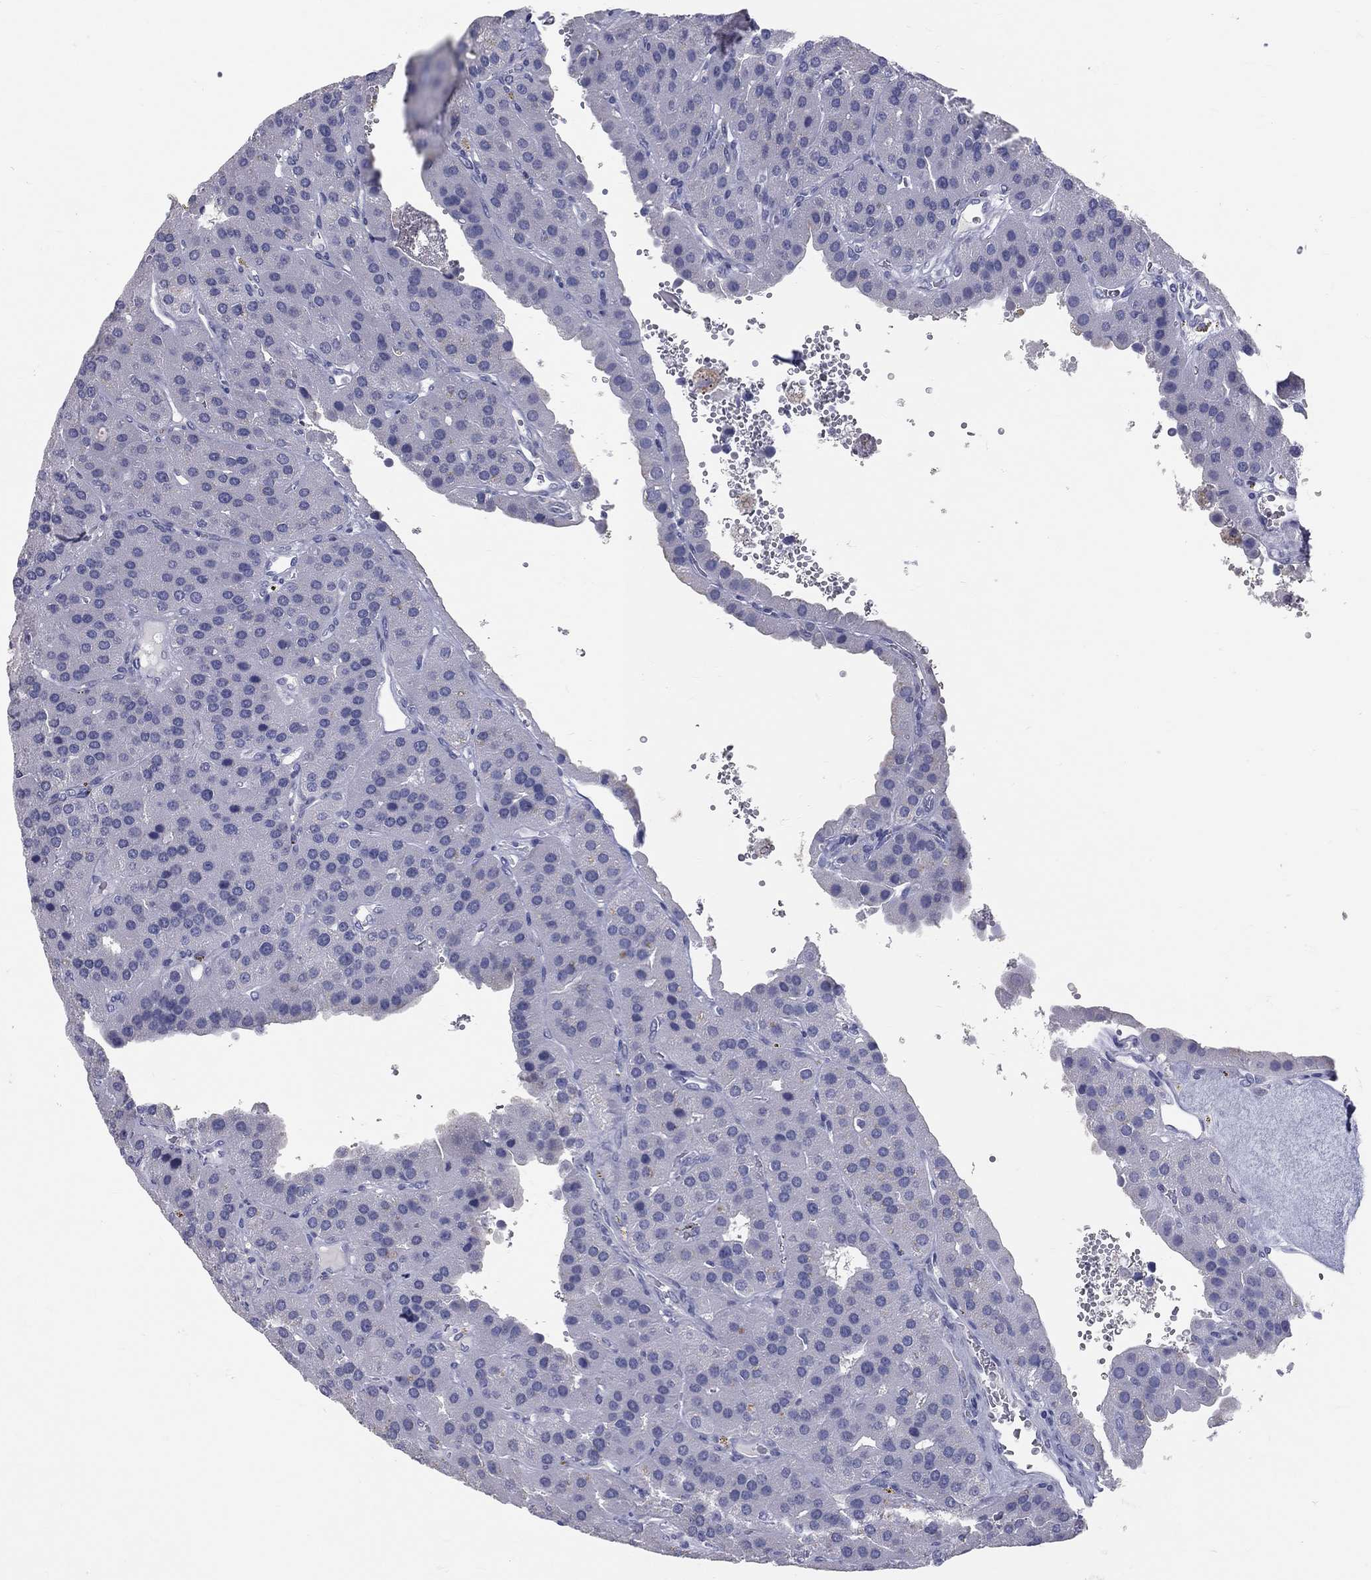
{"staining": {"intensity": "negative", "quantity": "none", "location": "none"}, "tissue": "parathyroid gland", "cell_type": "Glandular cells", "image_type": "normal", "snomed": [{"axis": "morphology", "description": "Normal tissue, NOS"}, {"axis": "morphology", "description": "Adenoma, NOS"}, {"axis": "topography", "description": "Parathyroid gland"}], "caption": "Micrograph shows no protein expression in glandular cells of normal parathyroid gland.", "gene": "TFPI2", "patient": {"sex": "female", "age": 86}}